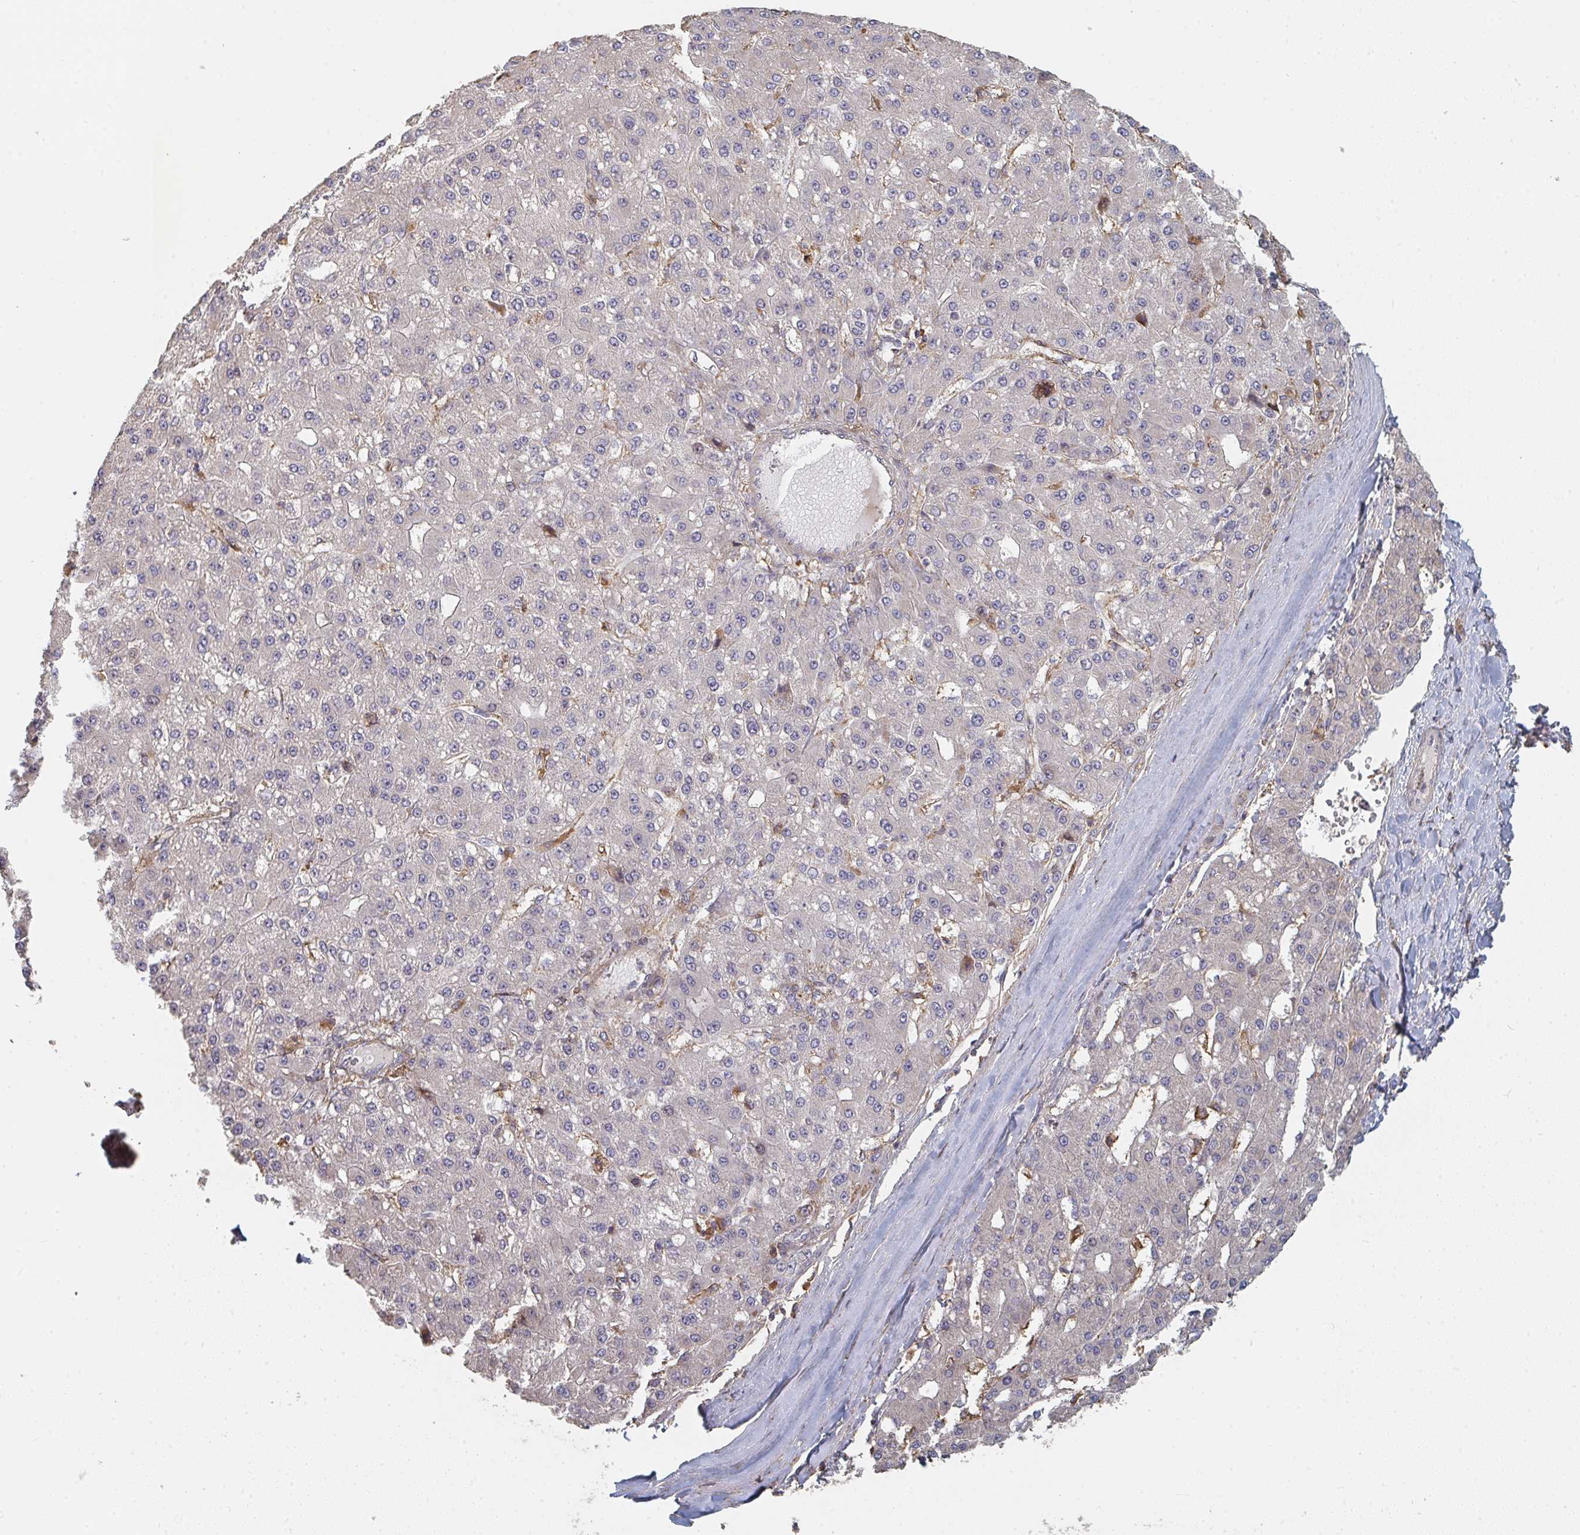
{"staining": {"intensity": "negative", "quantity": "none", "location": "none"}, "tissue": "liver cancer", "cell_type": "Tumor cells", "image_type": "cancer", "snomed": [{"axis": "morphology", "description": "Carcinoma, Hepatocellular, NOS"}, {"axis": "topography", "description": "Liver"}], "caption": "Human hepatocellular carcinoma (liver) stained for a protein using immunohistochemistry (IHC) exhibits no staining in tumor cells.", "gene": "PTEN", "patient": {"sex": "male", "age": 67}}